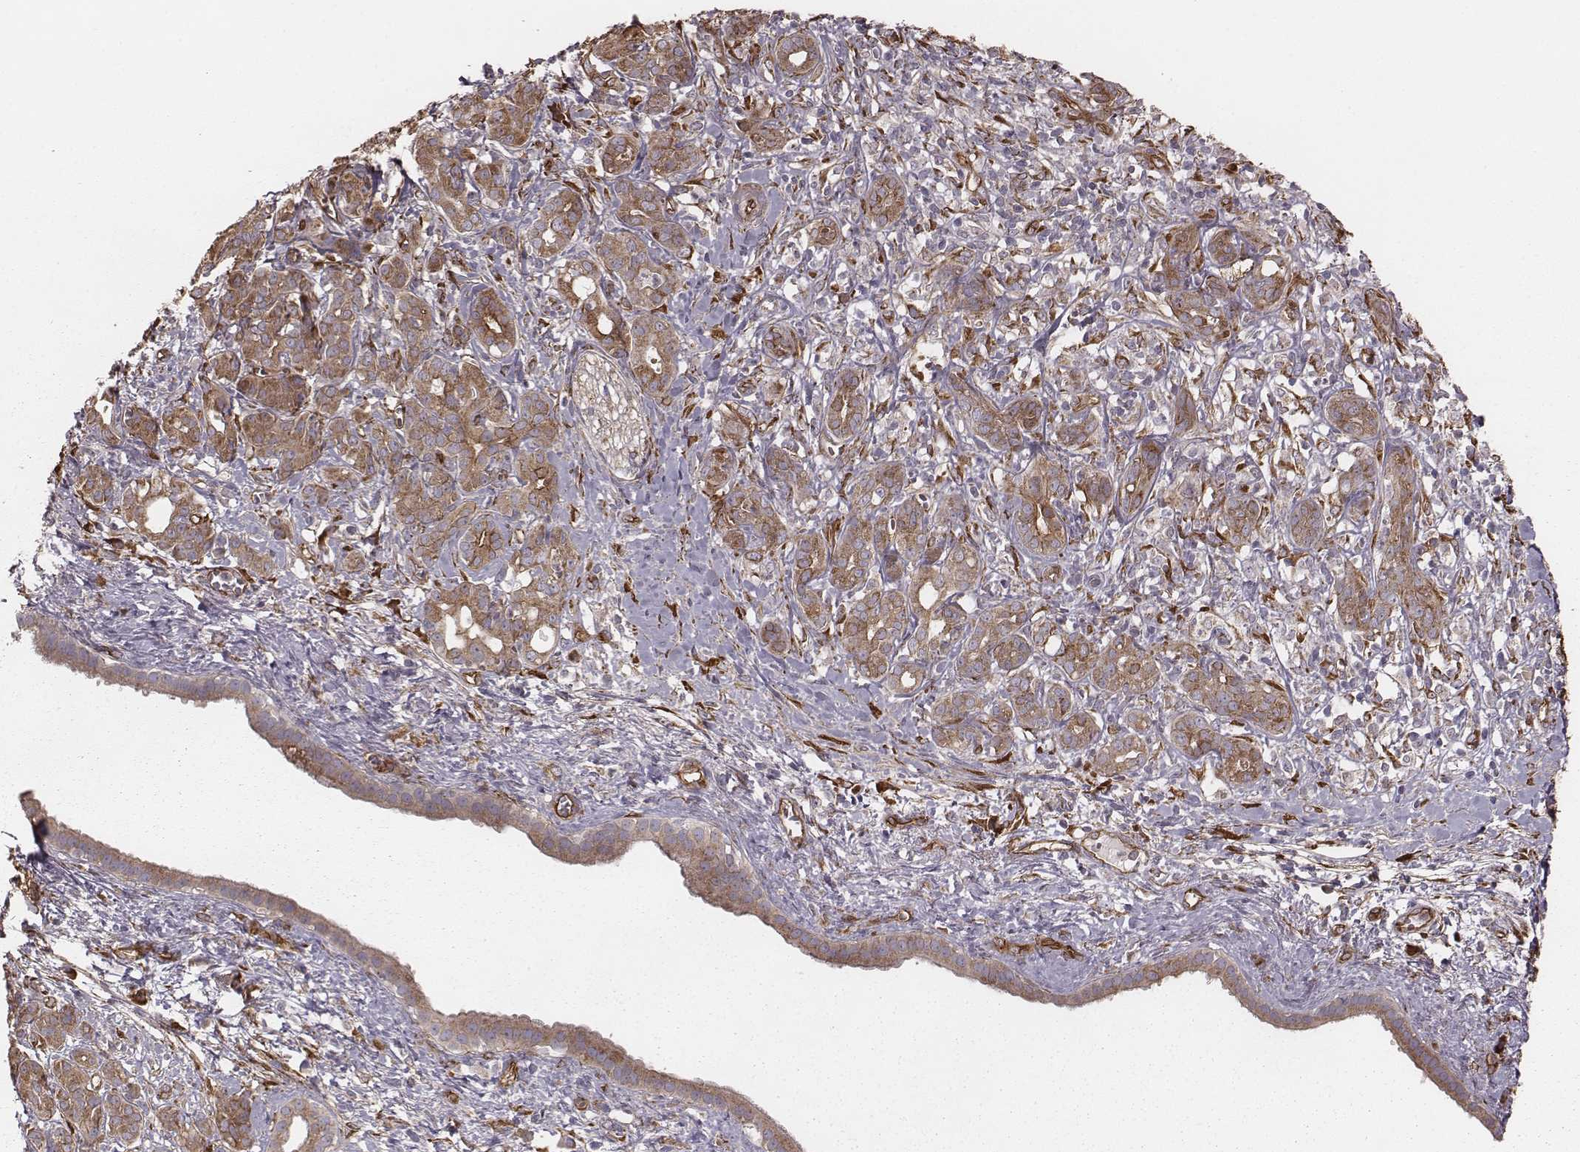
{"staining": {"intensity": "moderate", "quantity": ">75%", "location": "cytoplasmic/membranous"}, "tissue": "pancreatic cancer", "cell_type": "Tumor cells", "image_type": "cancer", "snomed": [{"axis": "morphology", "description": "Adenocarcinoma, NOS"}, {"axis": "topography", "description": "Pancreas"}], "caption": "The histopathology image reveals staining of pancreatic adenocarcinoma, revealing moderate cytoplasmic/membranous protein expression (brown color) within tumor cells.", "gene": "PALMD", "patient": {"sex": "male", "age": 61}}